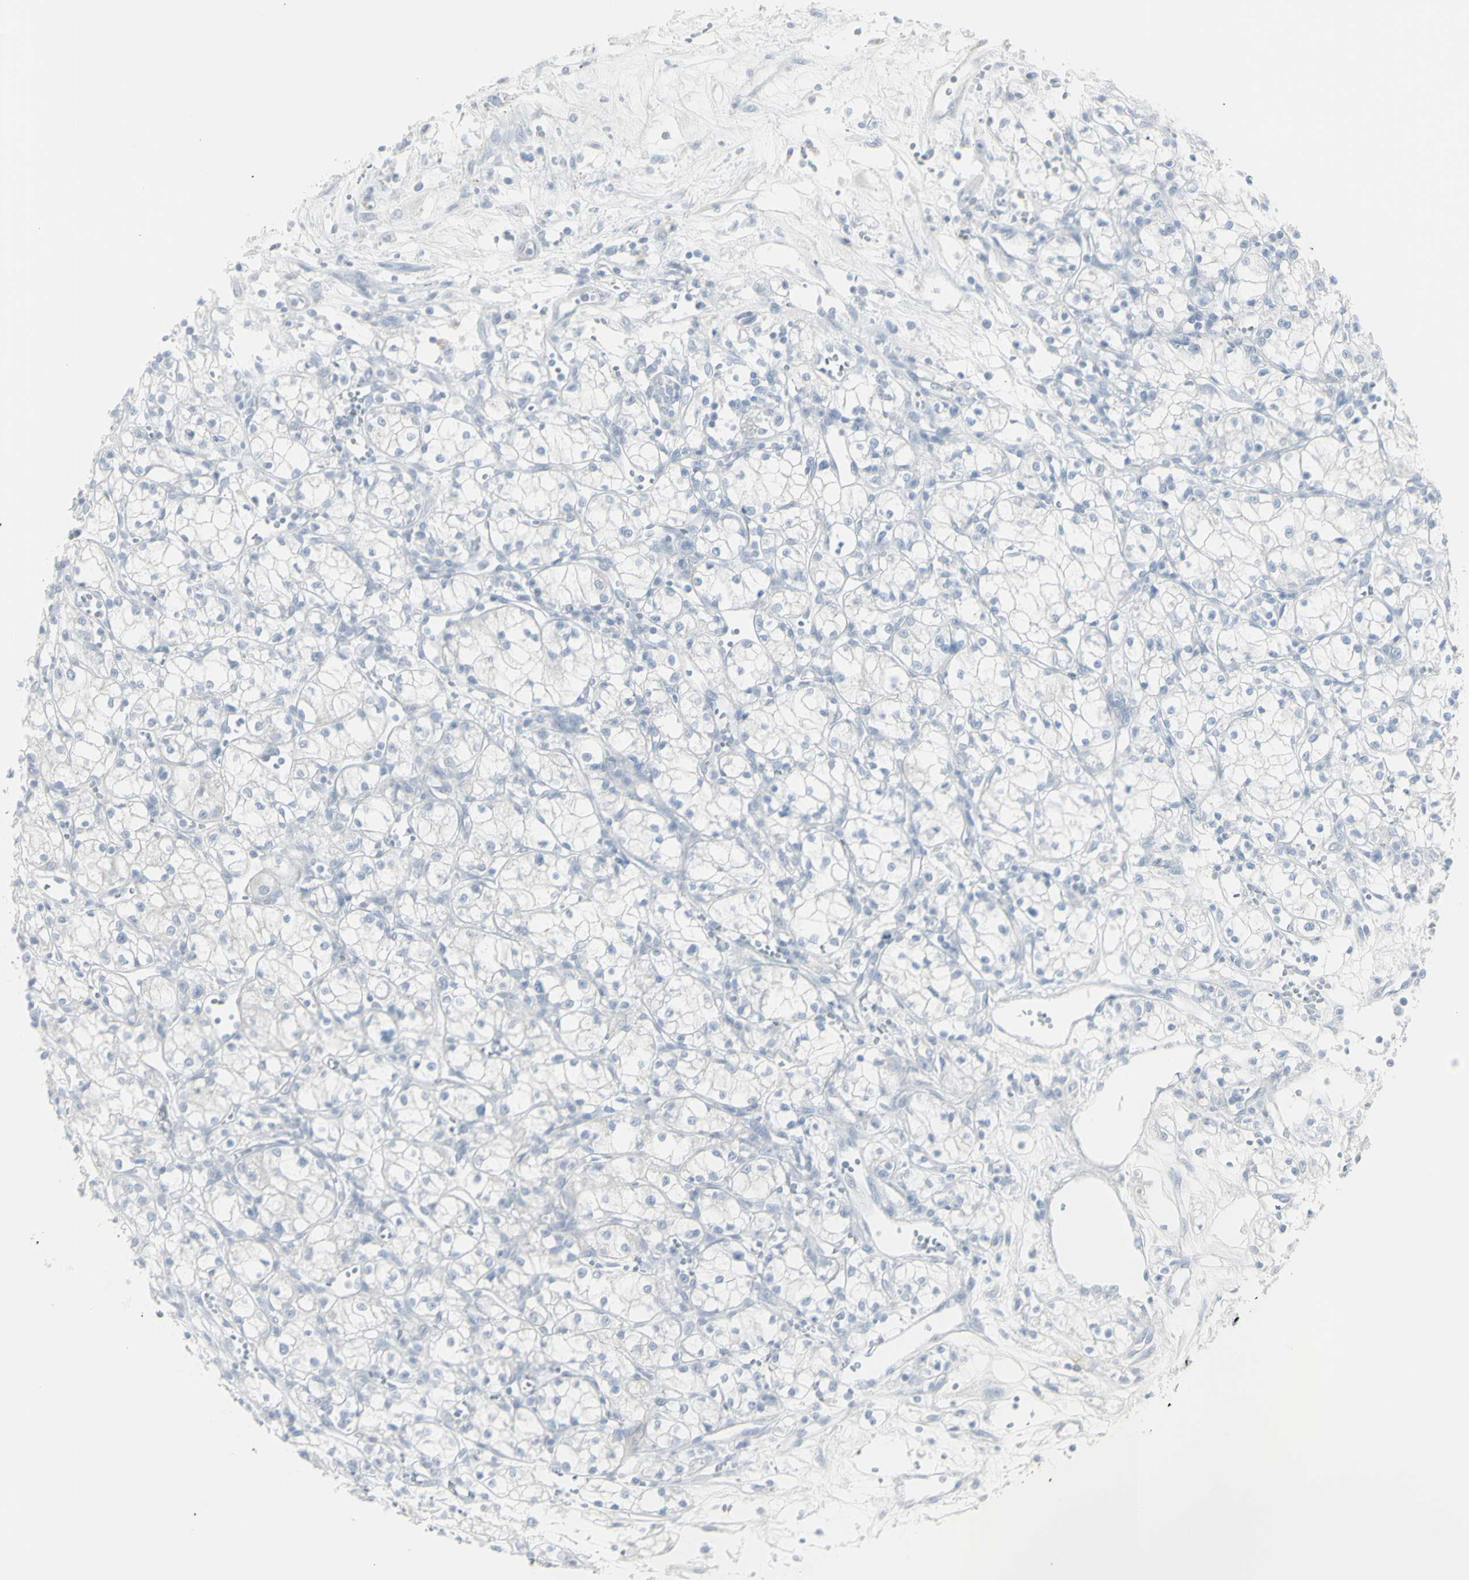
{"staining": {"intensity": "negative", "quantity": "none", "location": "none"}, "tissue": "renal cancer", "cell_type": "Tumor cells", "image_type": "cancer", "snomed": [{"axis": "morphology", "description": "Normal tissue, NOS"}, {"axis": "morphology", "description": "Adenocarcinoma, NOS"}, {"axis": "topography", "description": "Kidney"}], "caption": "Renal cancer (adenocarcinoma) was stained to show a protein in brown. There is no significant positivity in tumor cells. (Brightfield microscopy of DAB (3,3'-diaminobenzidine) immunohistochemistry (IHC) at high magnification).", "gene": "ENSG00000198211", "patient": {"sex": "male", "age": 59}}